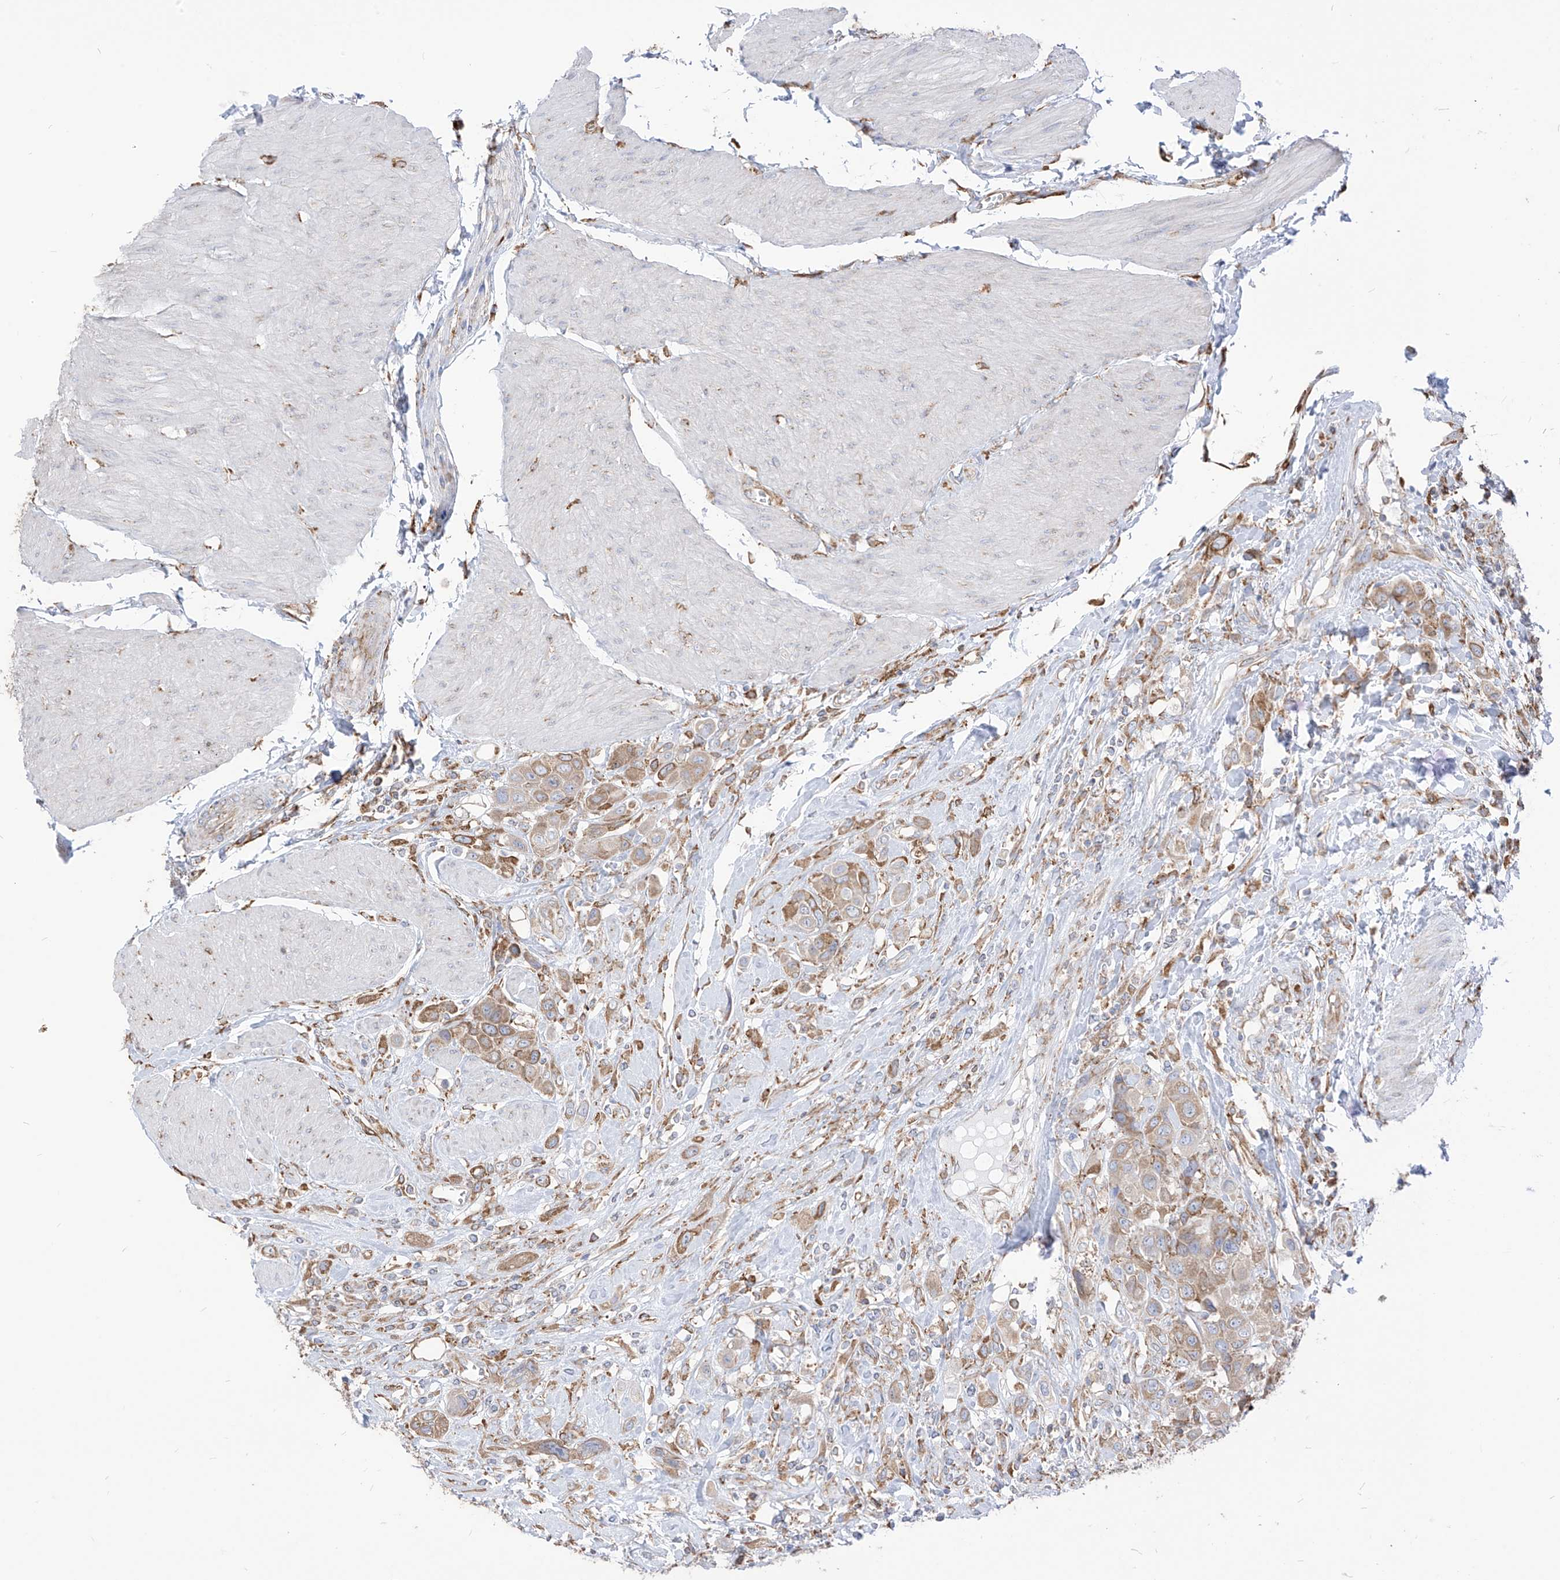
{"staining": {"intensity": "moderate", "quantity": "25%-75%", "location": "cytoplasmic/membranous"}, "tissue": "urothelial cancer", "cell_type": "Tumor cells", "image_type": "cancer", "snomed": [{"axis": "morphology", "description": "Urothelial carcinoma, High grade"}, {"axis": "topography", "description": "Urinary bladder"}], "caption": "Immunohistochemical staining of human high-grade urothelial carcinoma shows medium levels of moderate cytoplasmic/membranous expression in about 25%-75% of tumor cells.", "gene": "PDIA6", "patient": {"sex": "male", "age": 50}}